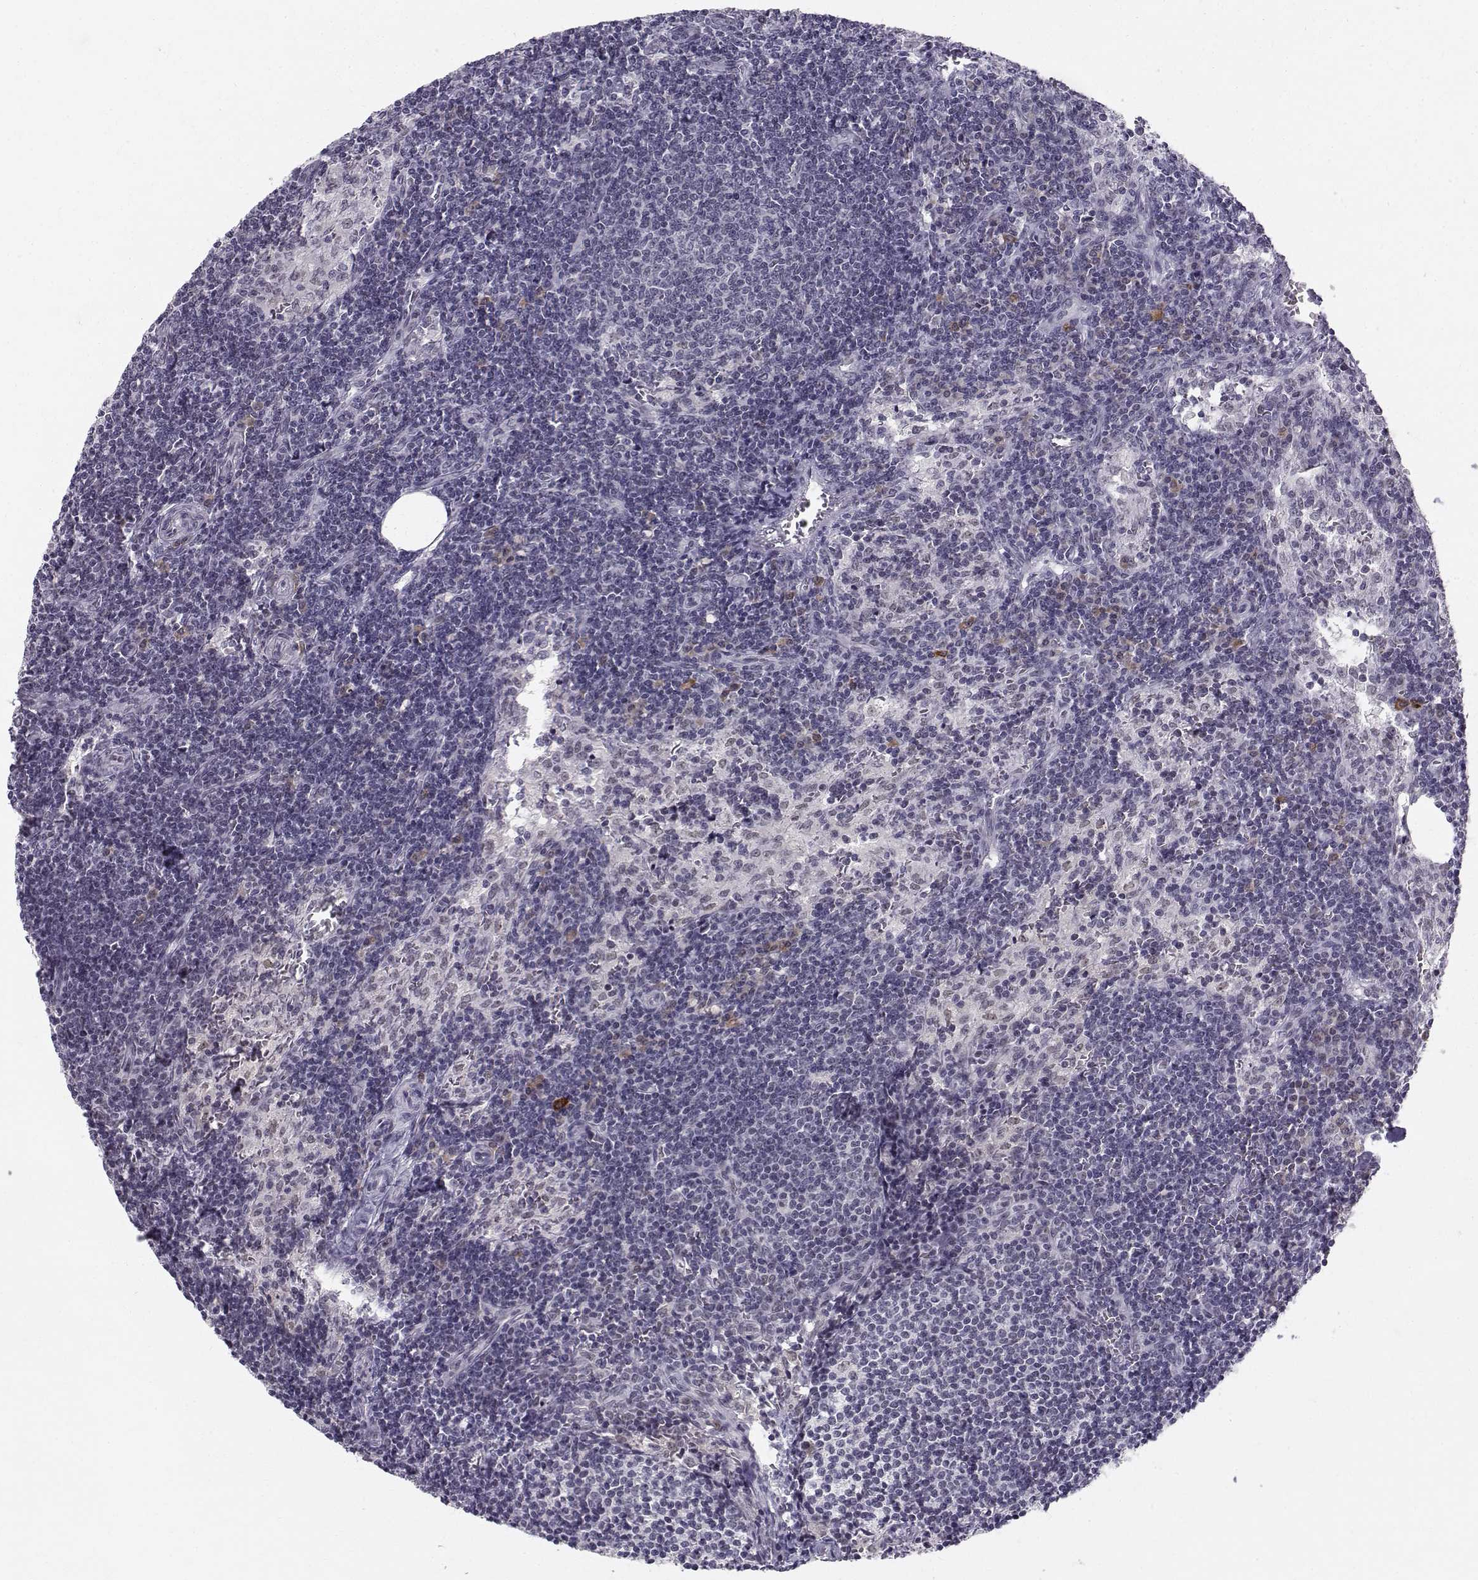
{"staining": {"intensity": "negative", "quantity": "none", "location": "none"}, "tissue": "lymph node", "cell_type": "Germinal center cells", "image_type": "normal", "snomed": [{"axis": "morphology", "description": "Normal tissue, NOS"}, {"axis": "topography", "description": "Lymph node"}], "caption": "IHC image of benign human lymph node stained for a protein (brown), which demonstrates no staining in germinal center cells. (Immunohistochemistry (ihc), brightfield microscopy, high magnification).", "gene": "RPP38", "patient": {"sex": "female", "age": 50}}